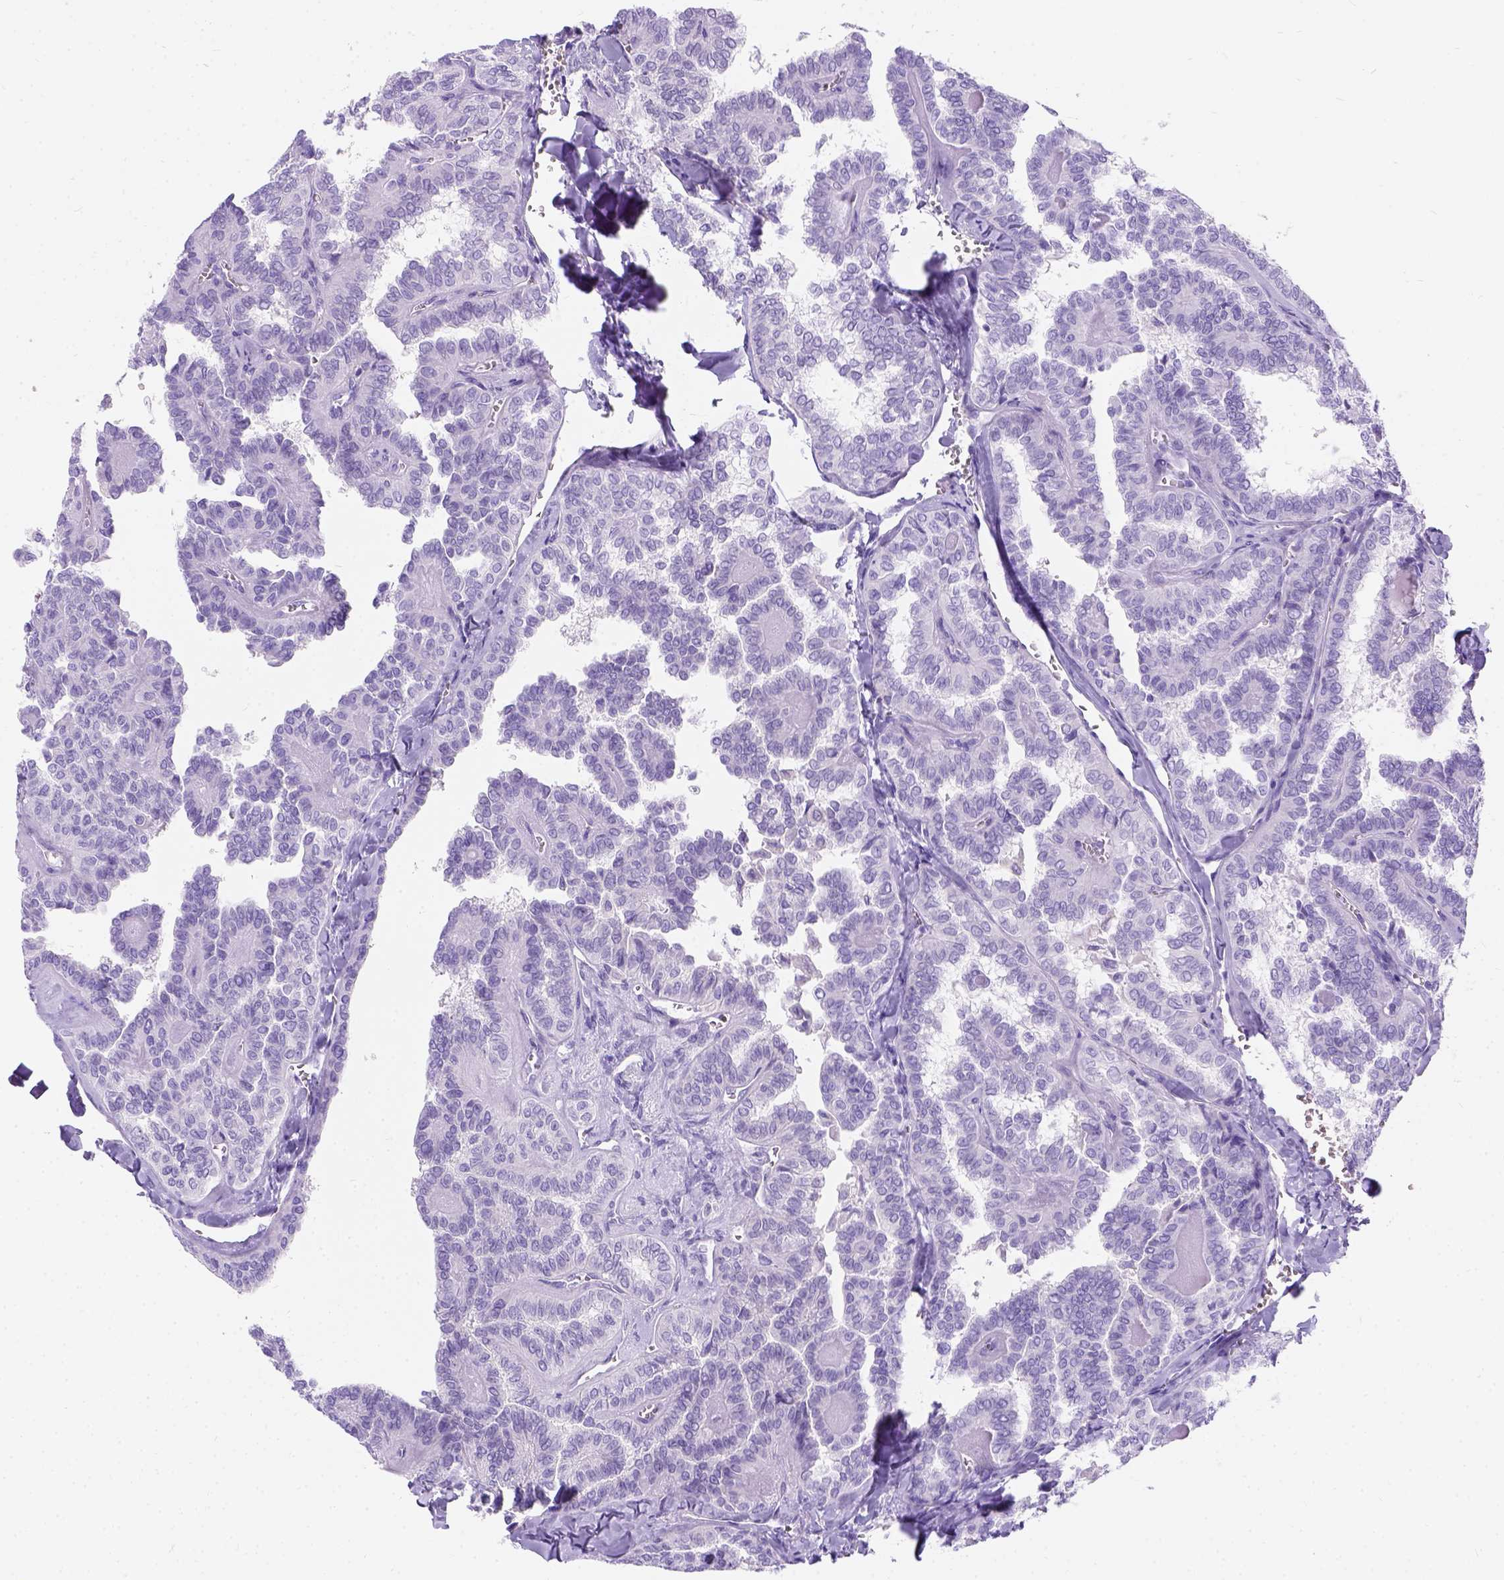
{"staining": {"intensity": "negative", "quantity": "none", "location": "none"}, "tissue": "thyroid cancer", "cell_type": "Tumor cells", "image_type": "cancer", "snomed": [{"axis": "morphology", "description": "Papillary adenocarcinoma, NOS"}, {"axis": "topography", "description": "Thyroid gland"}], "caption": "Micrograph shows no significant protein staining in tumor cells of papillary adenocarcinoma (thyroid).", "gene": "C7orf57", "patient": {"sex": "female", "age": 41}}